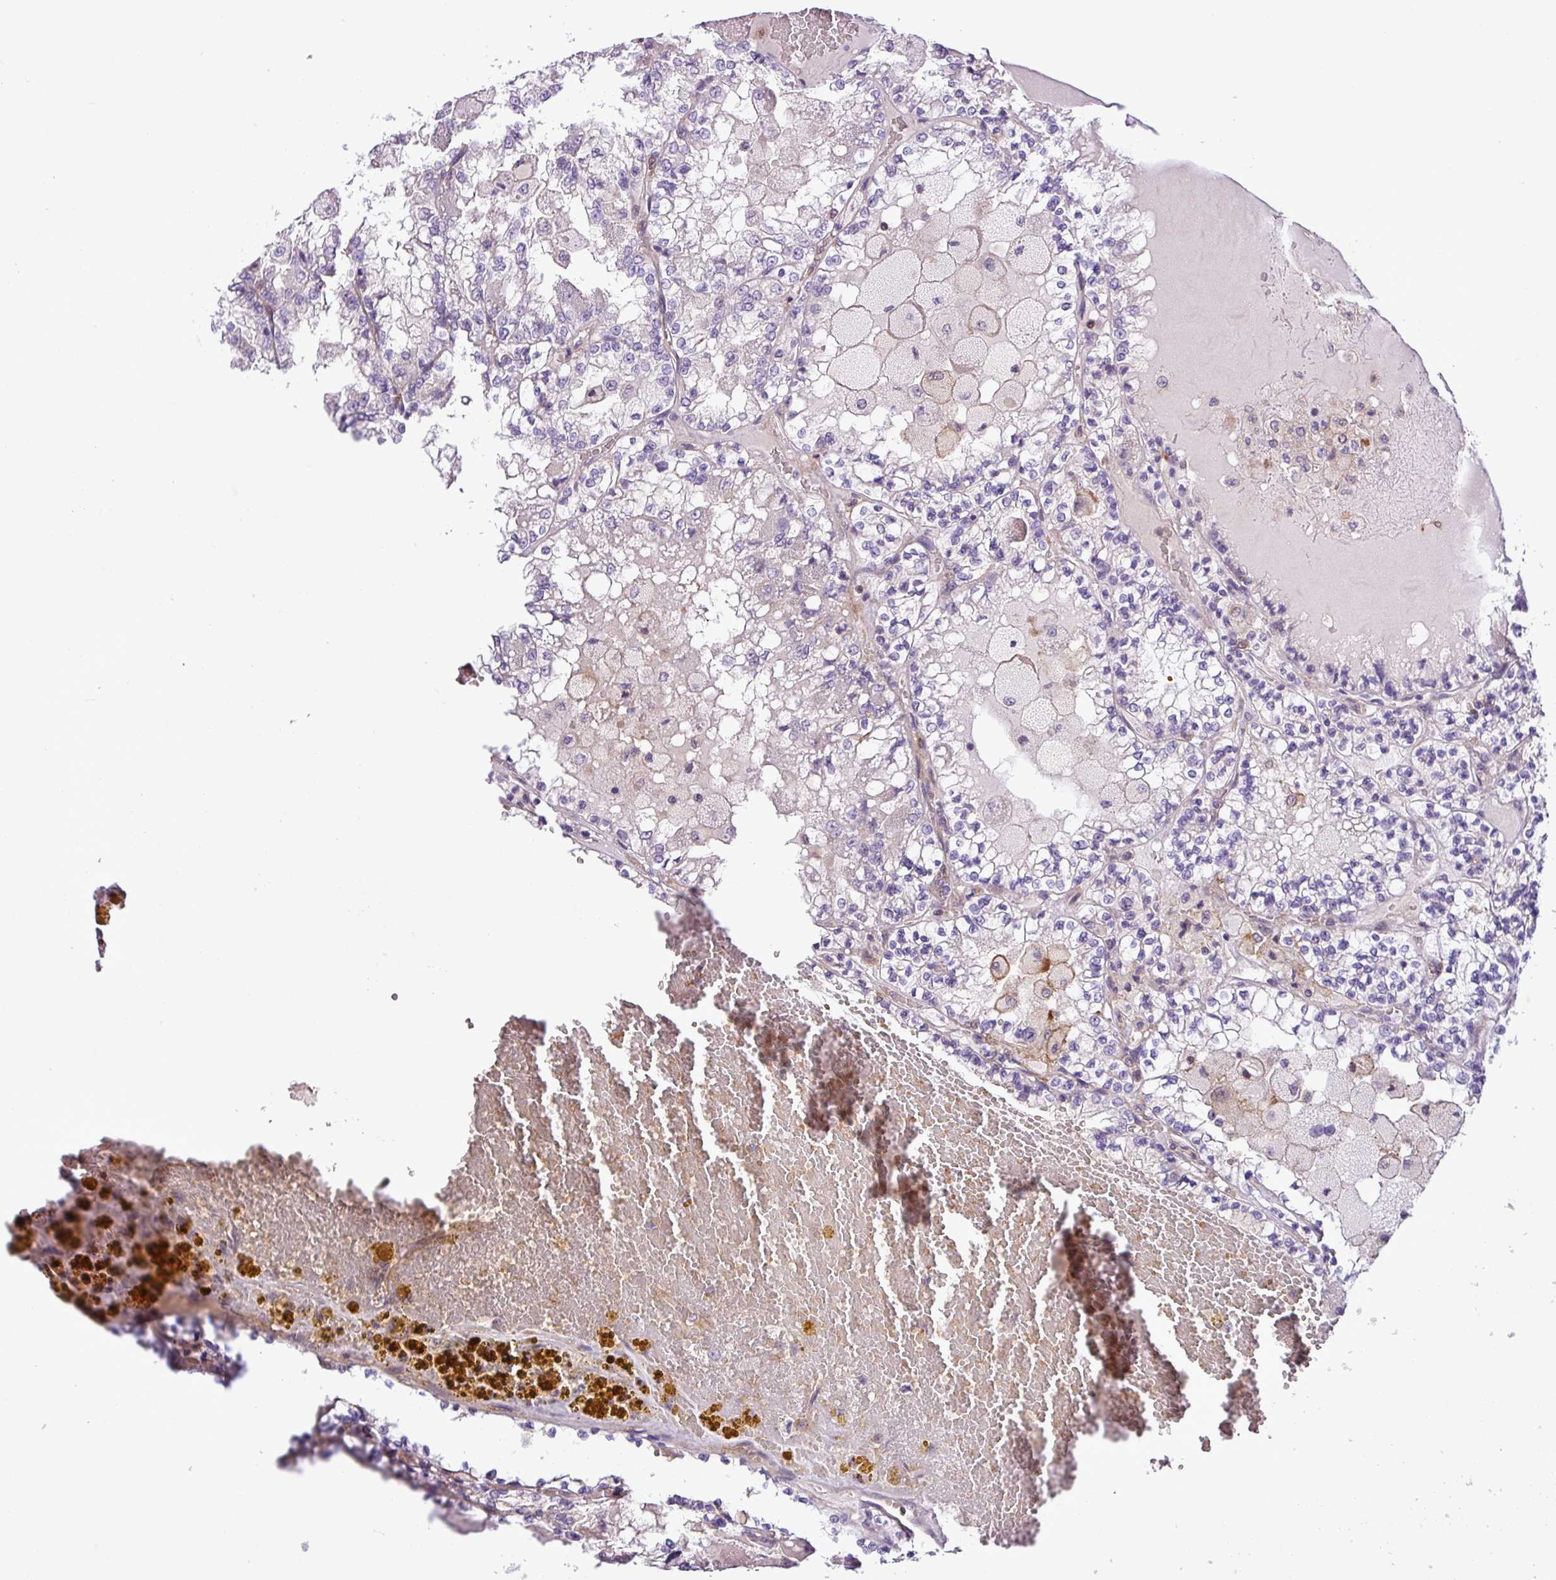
{"staining": {"intensity": "negative", "quantity": "none", "location": "none"}, "tissue": "renal cancer", "cell_type": "Tumor cells", "image_type": "cancer", "snomed": [{"axis": "morphology", "description": "Adenocarcinoma, NOS"}, {"axis": "topography", "description": "Kidney"}], "caption": "Immunohistochemical staining of renal cancer (adenocarcinoma) reveals no significant expression in tumor cells.", "gene": "NBEAL2", "patient": {"sex": "female", "age": 56}}